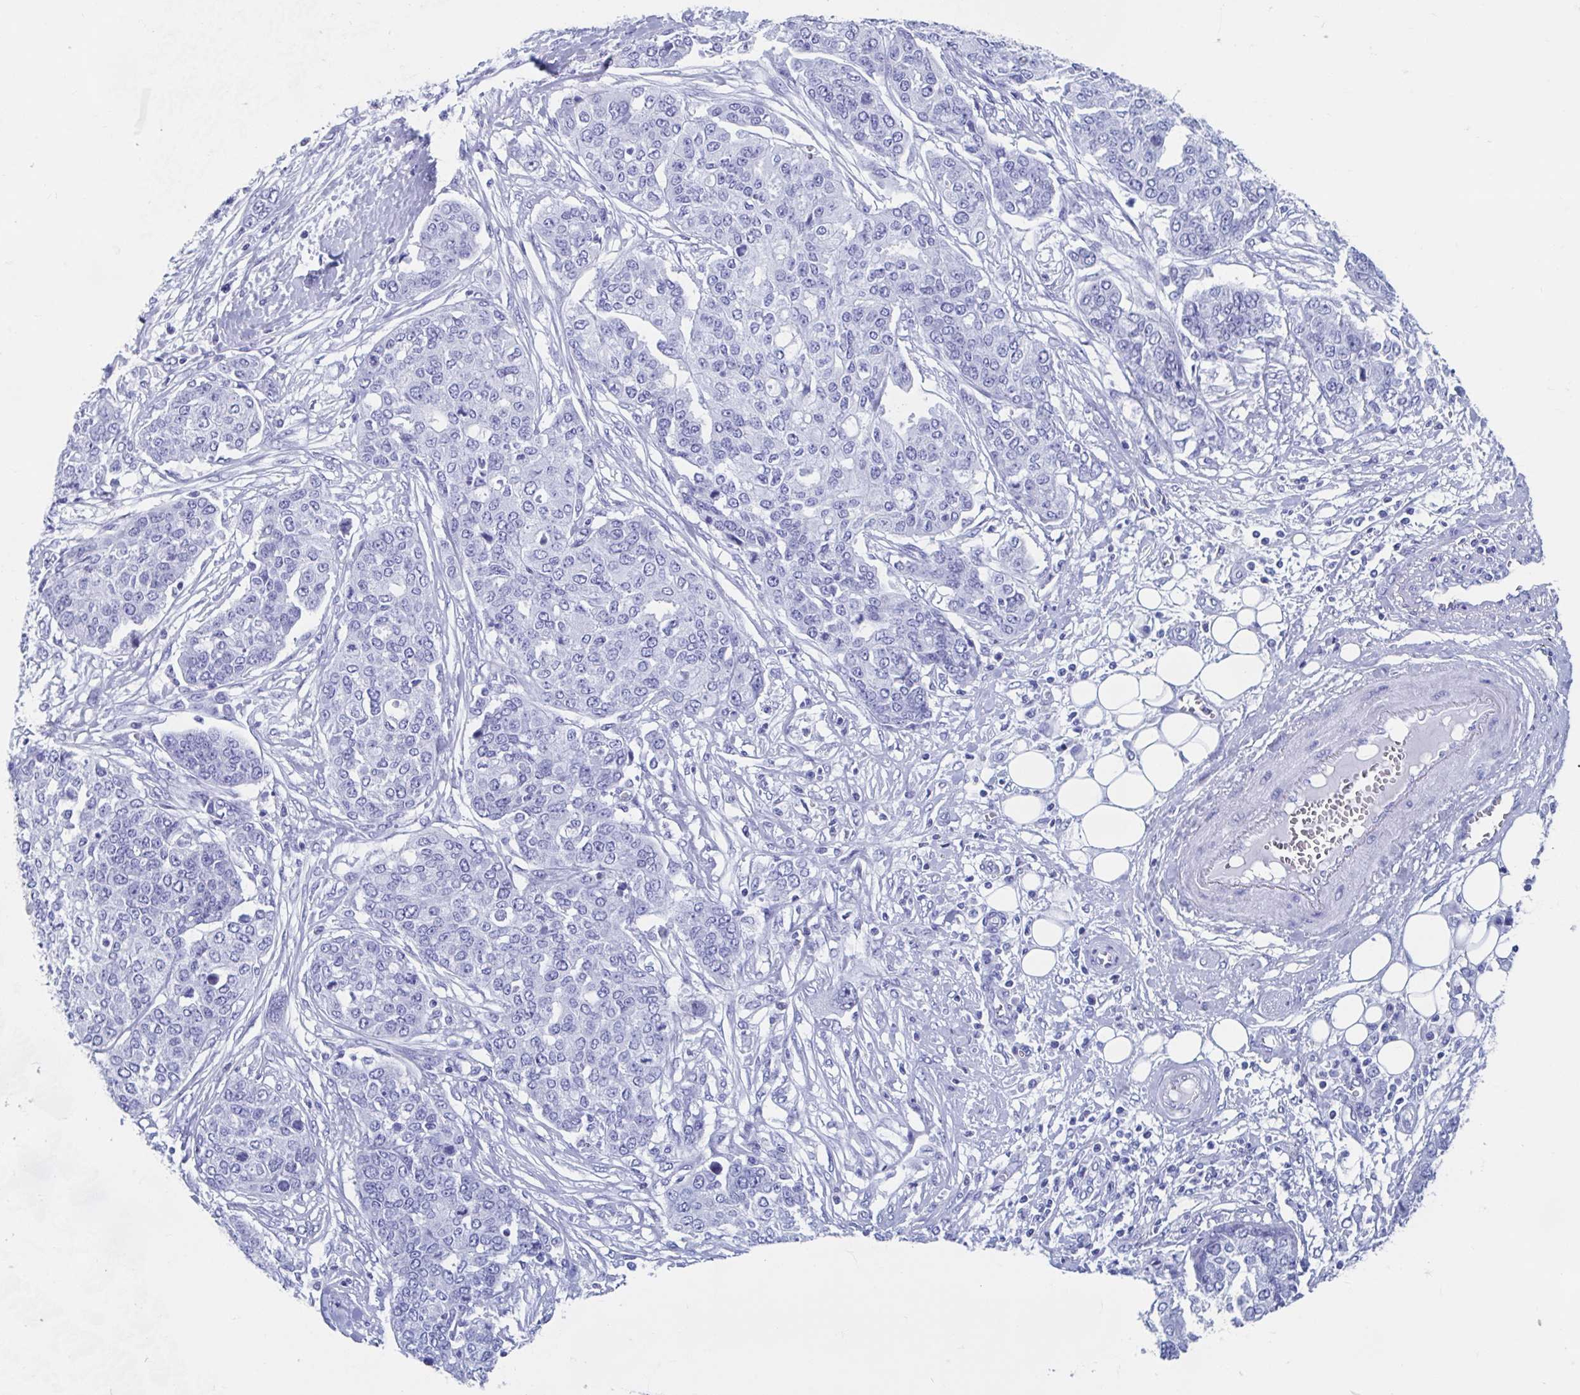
{"staining": {"intensity": "negative", "quantity": "none", "location": "none"}, "tissue": "ovarian cancer", "cell_type": "Tumor cells", "image_type": "cancer", "snomed": [{"axis": "morphology", "description": "Cystadenocarcinoma, serous, NOS"}, {"axis": "topography", "description": "Soft tissue"}, {"axis": "topography", "description": "Ovary"}], "caption": "DAB (3,3'-diaminobenzidine) immunohistochemical staining of human serous cystadenocarcinoma (ovarian) displays no significant expression in tumor cells.", "gene": "HDGFL1", "patient": {"sex": "female", "age": 57}}